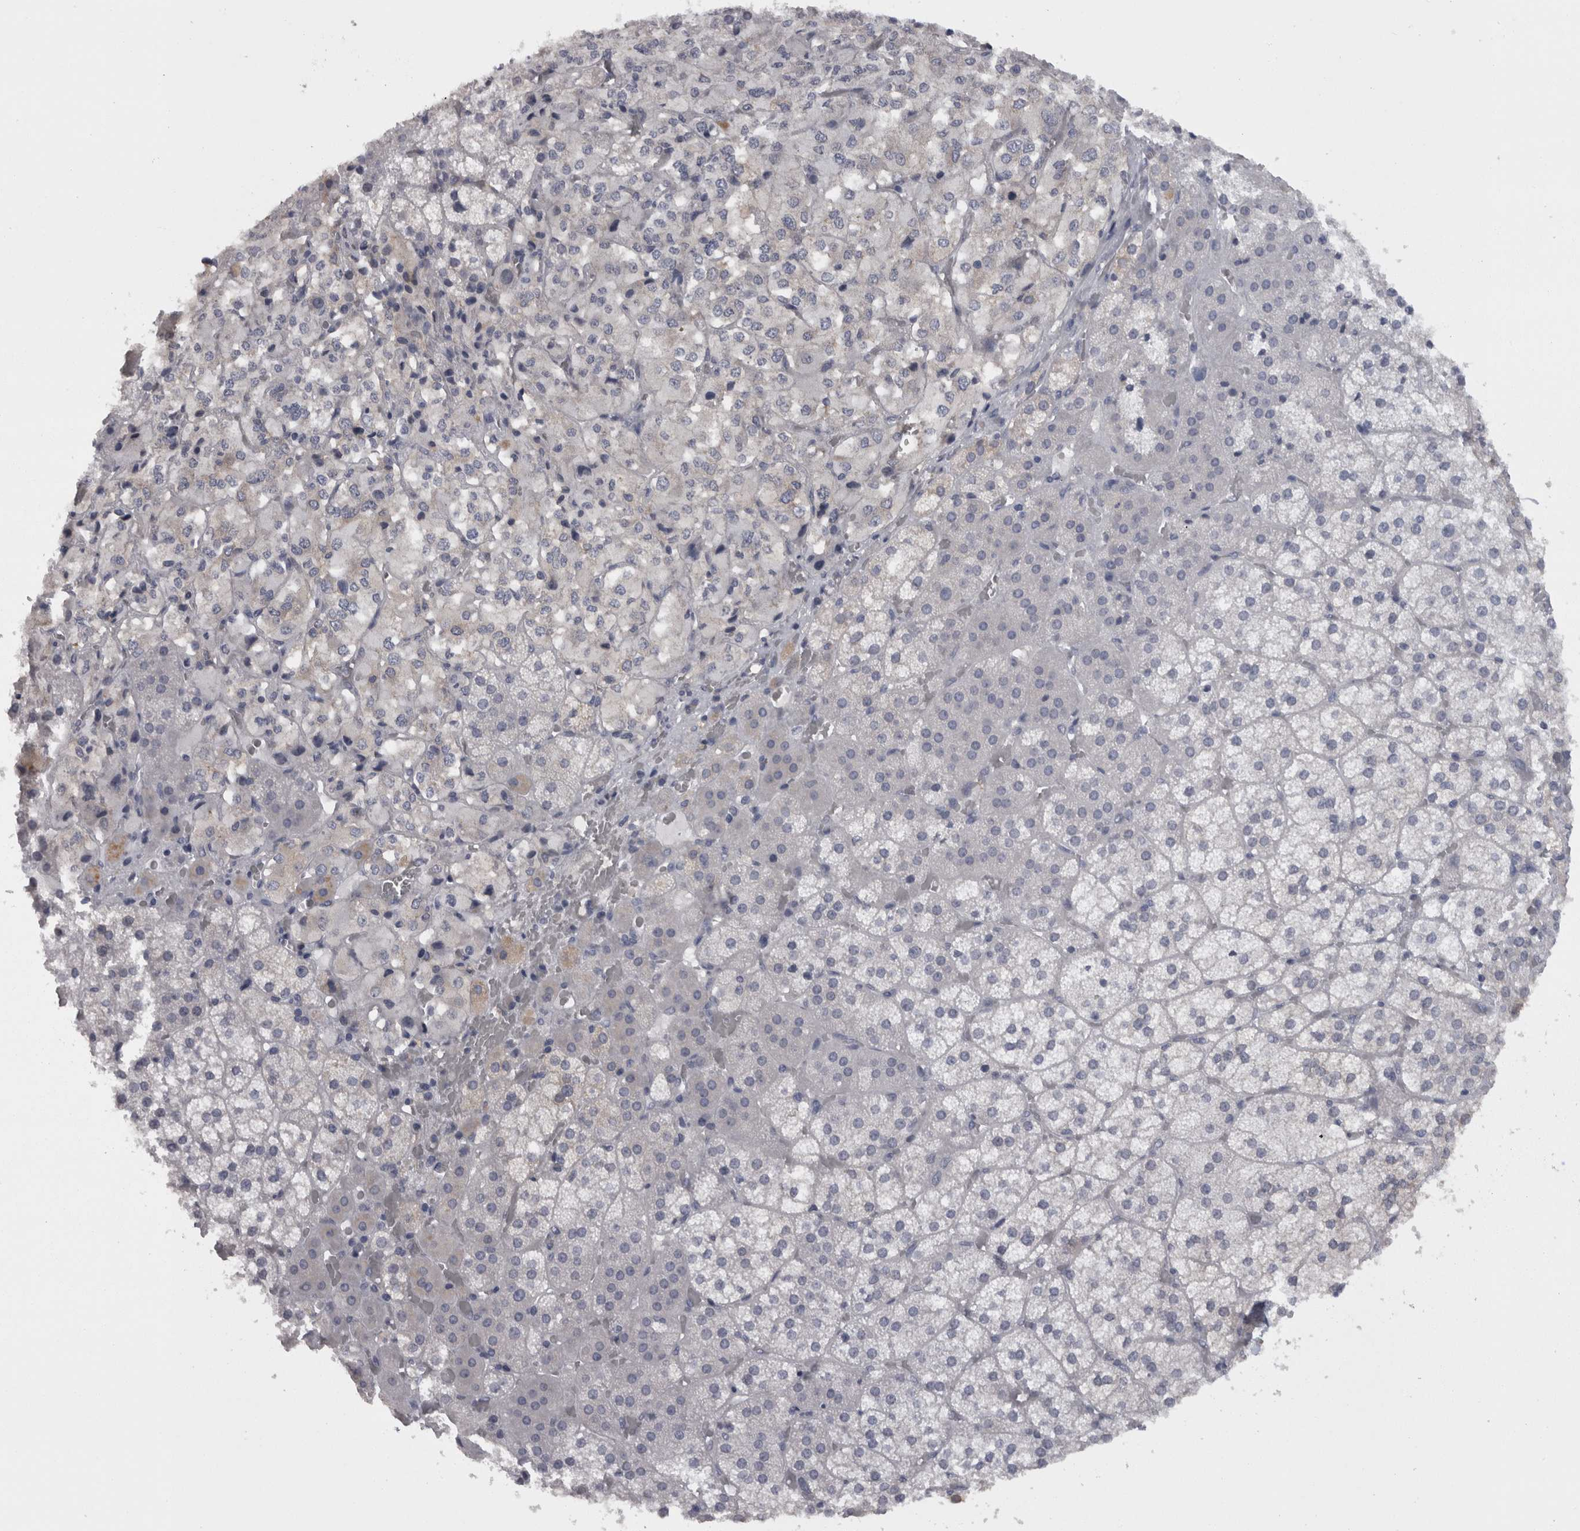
{"staining": {"intensity": "weak", "quantity": "<25%", "location": "cytoplasmic/membranous"}, "tissue": "adrenal gland", "cell_type": "Glandular cells", "image_type": "normal", "snomed": [{"axis": "morphology", "description": "Normal tissue, NOS"}, {"axis": "topography", "description": "Adrenal gland"}], "caption": "Image shows no protein positivity in glandular cells of benign adrenal gland. Nuclei are stained in blue.", "gene": "CAMK2D", "patient": {"sex": "female", "age": 44}}